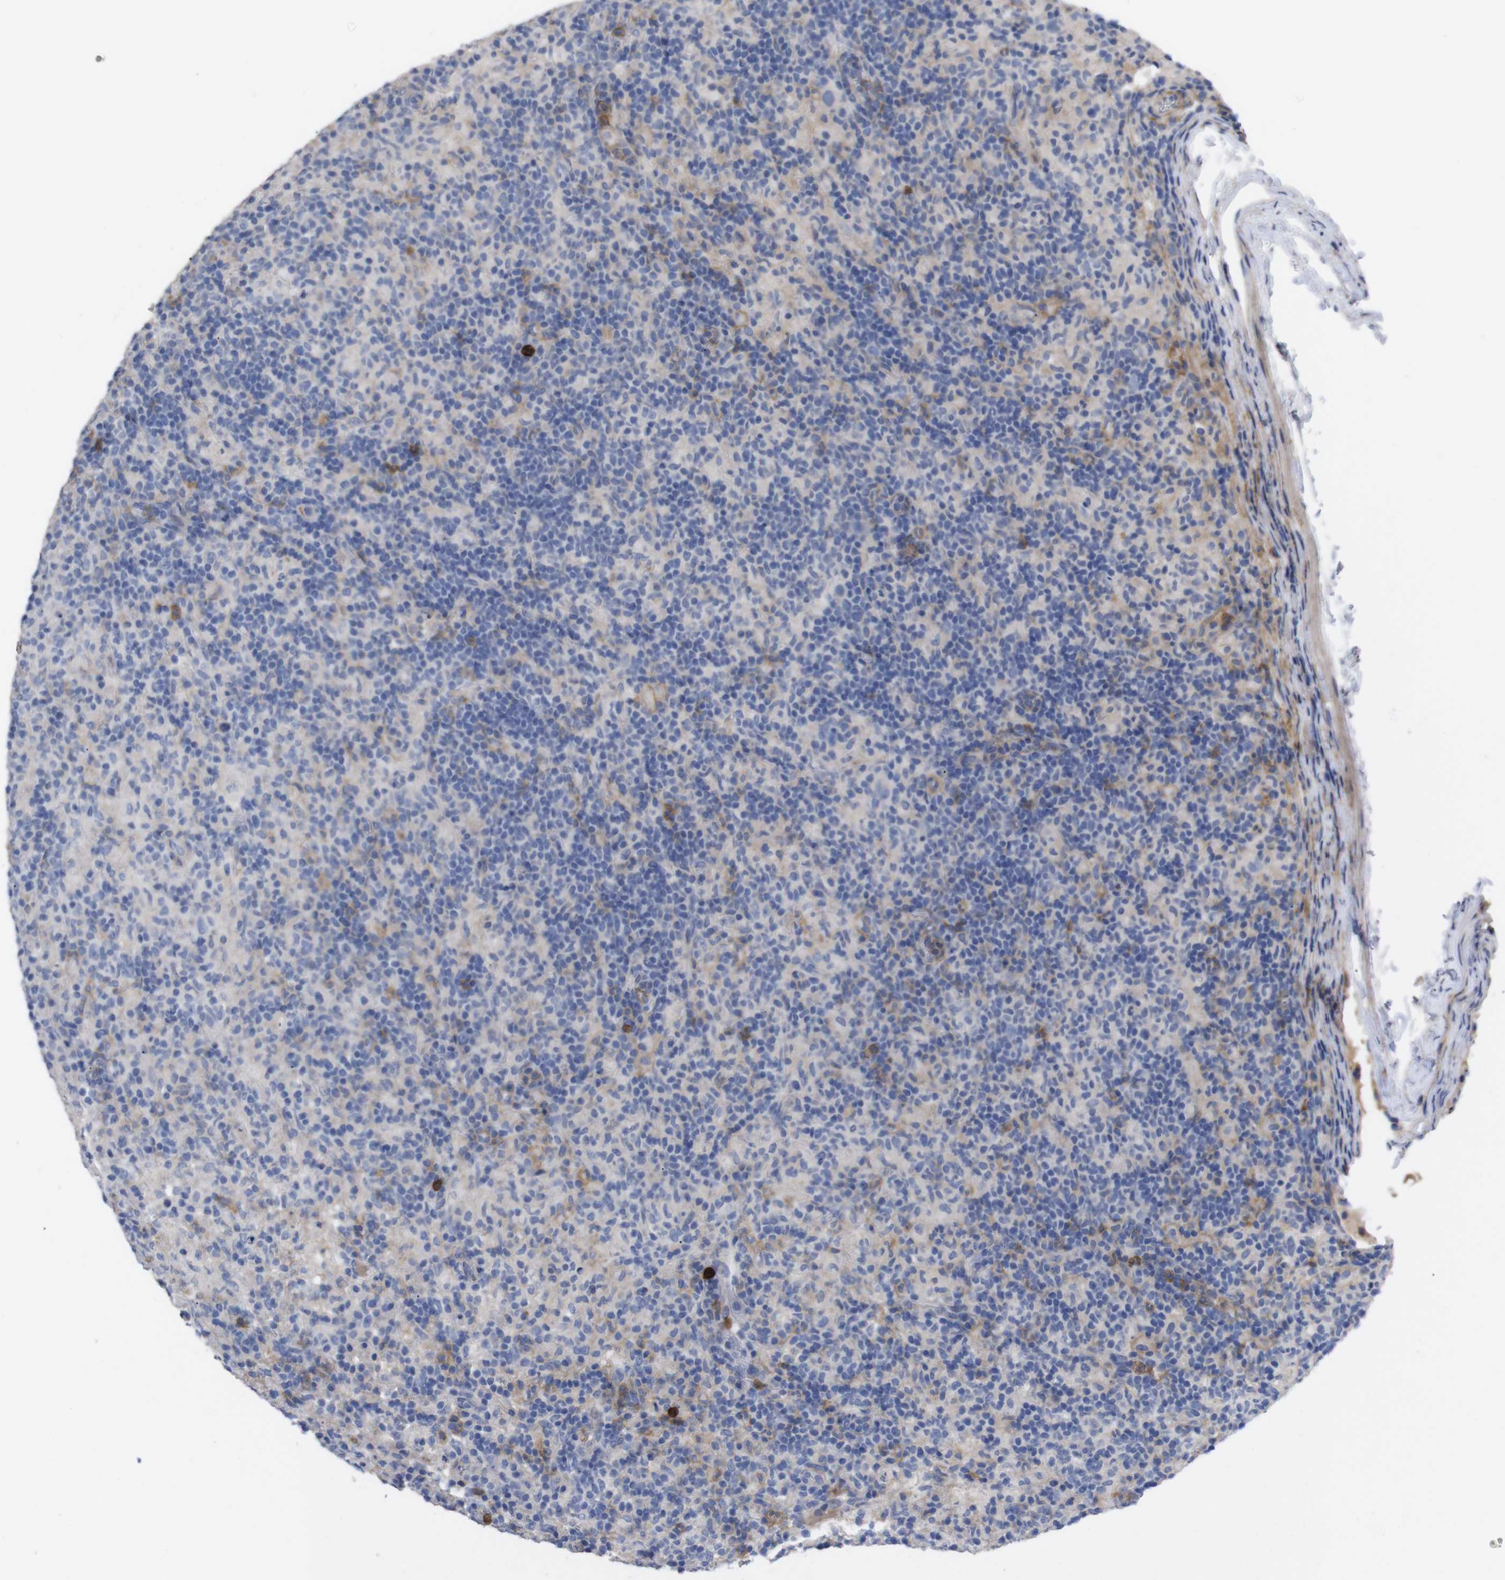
{"staining": {"intensity": "weak", "quantity": "<25%", "location": "cytoplasmic/membranous"}, "tissue": "lymphoma", "cell_type": "Tumor cells", "image_type": "cancer", "snomed": [{"axis": "morphology", "description": "Hodgkin's disease, NOS"}, {"axis": "topography", "description": "Lymph node"}], "caption": "Hodgkin's disease was stained to show a protein in brown. There is no significant positivity in tumor cells.", "gene": "C5AR1", "patient": {"sex": "male", "age": 70}}